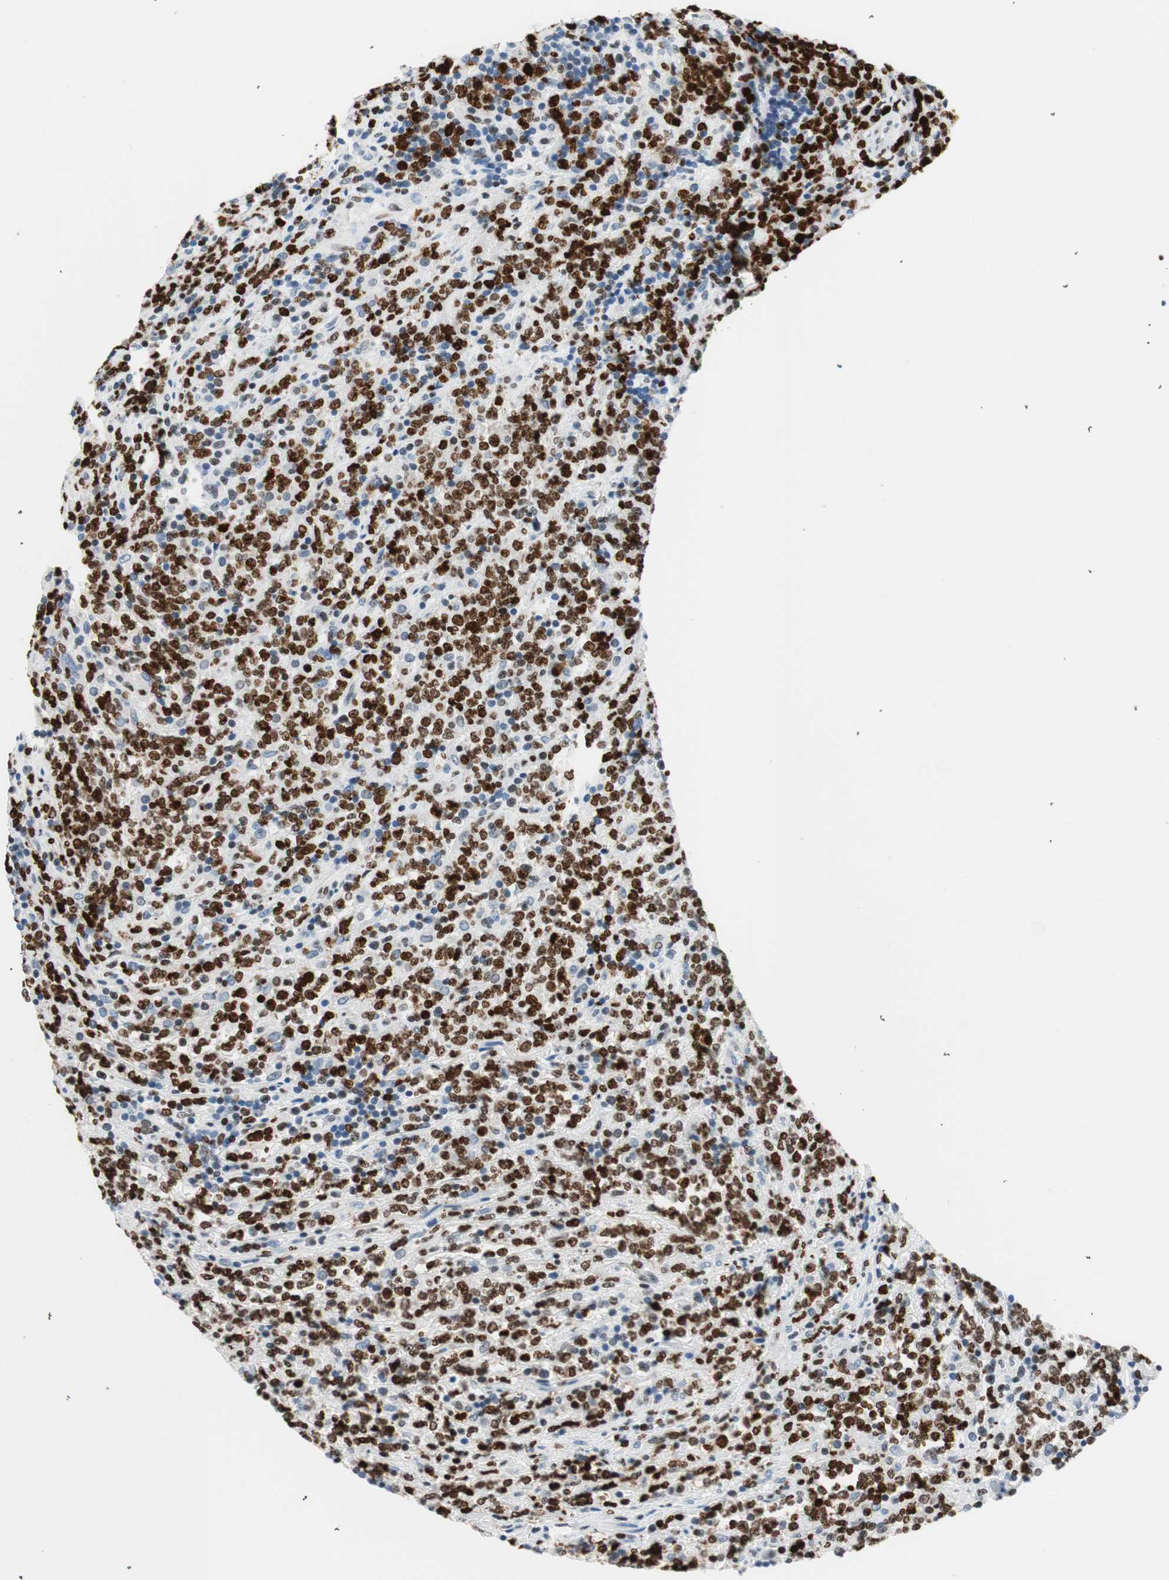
{"staining": {"intensity": "strong", "quantity": "25%-75%", "location": "nuclear"}, "tissue": "lymphoma", "cell_type": "Tumor cells", "image_type": "cancer", "snomed": [{"axis": "morphology", "description": "Malignant lymphoma, non-Hodgkin's type, High grade"}, {"axis": "topography", "description": "Soft tissue"}], "caption": "A high-resolution histopathology image shows immunohistochemistry staining of lymphoma, which exhibits strong nuclear expression in about 25%-75% of tumor cells. (IHC, brightfield microscopy, high magnification).", "gene": "EZH2", "patient": {"sex": "male", "age": 18}}